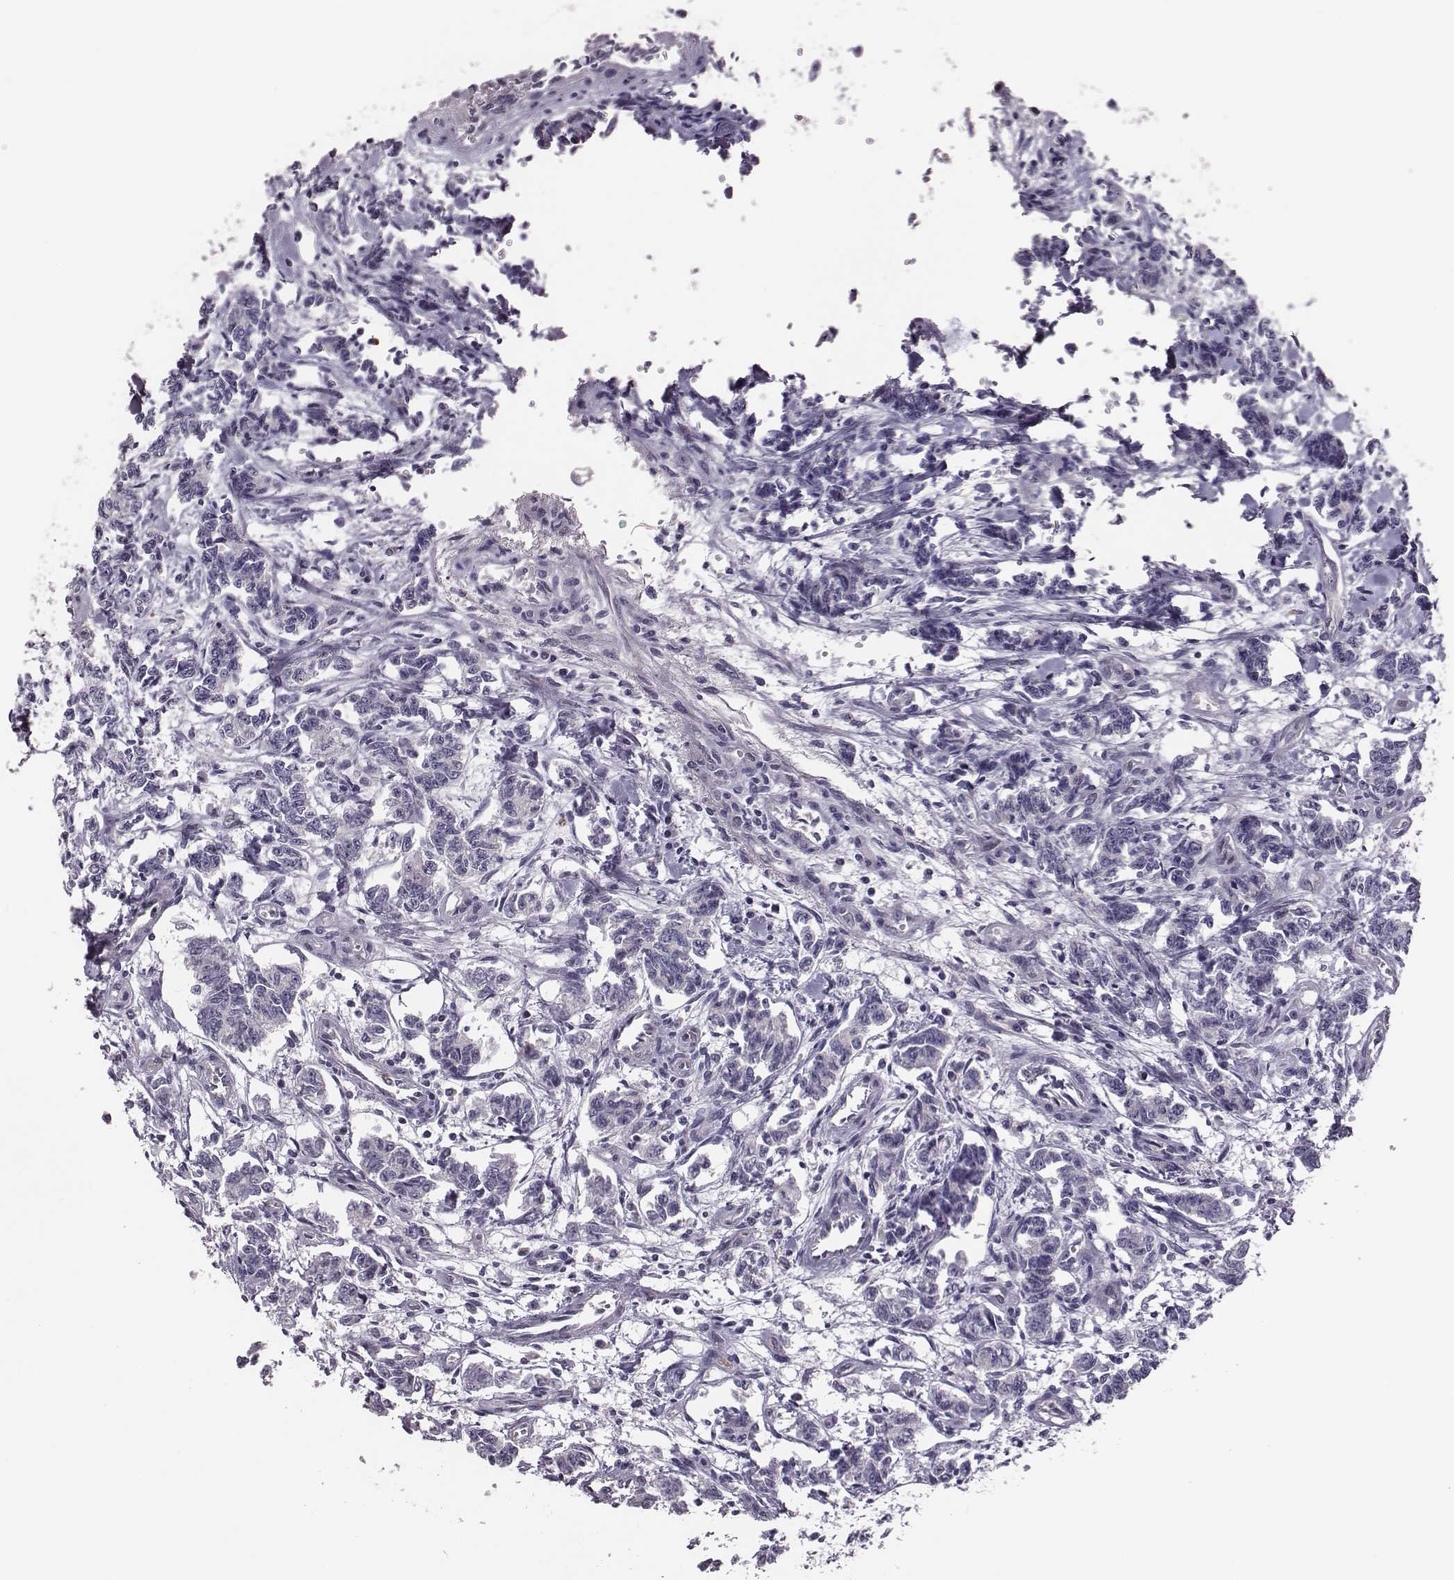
{"staining": {"intensity": "negative", "quantity": "none", "location": "none"}, "tissue": "carcinoid", "cell_type": "Tumor cells", "image_type": "cancer", "snomed": [{"axis": "morphology", "description": "Carcinoid, malignant, NOS"}, {"axis": "topography", "description": "Kidney"}], "caption": "A high-resolution image shows immunohistochemistry (IHC) staining of carcinoid, which displays no significant staining in tumor cells.", "gene": "KMO", "patient": {"sex": "female", "age": 41}}